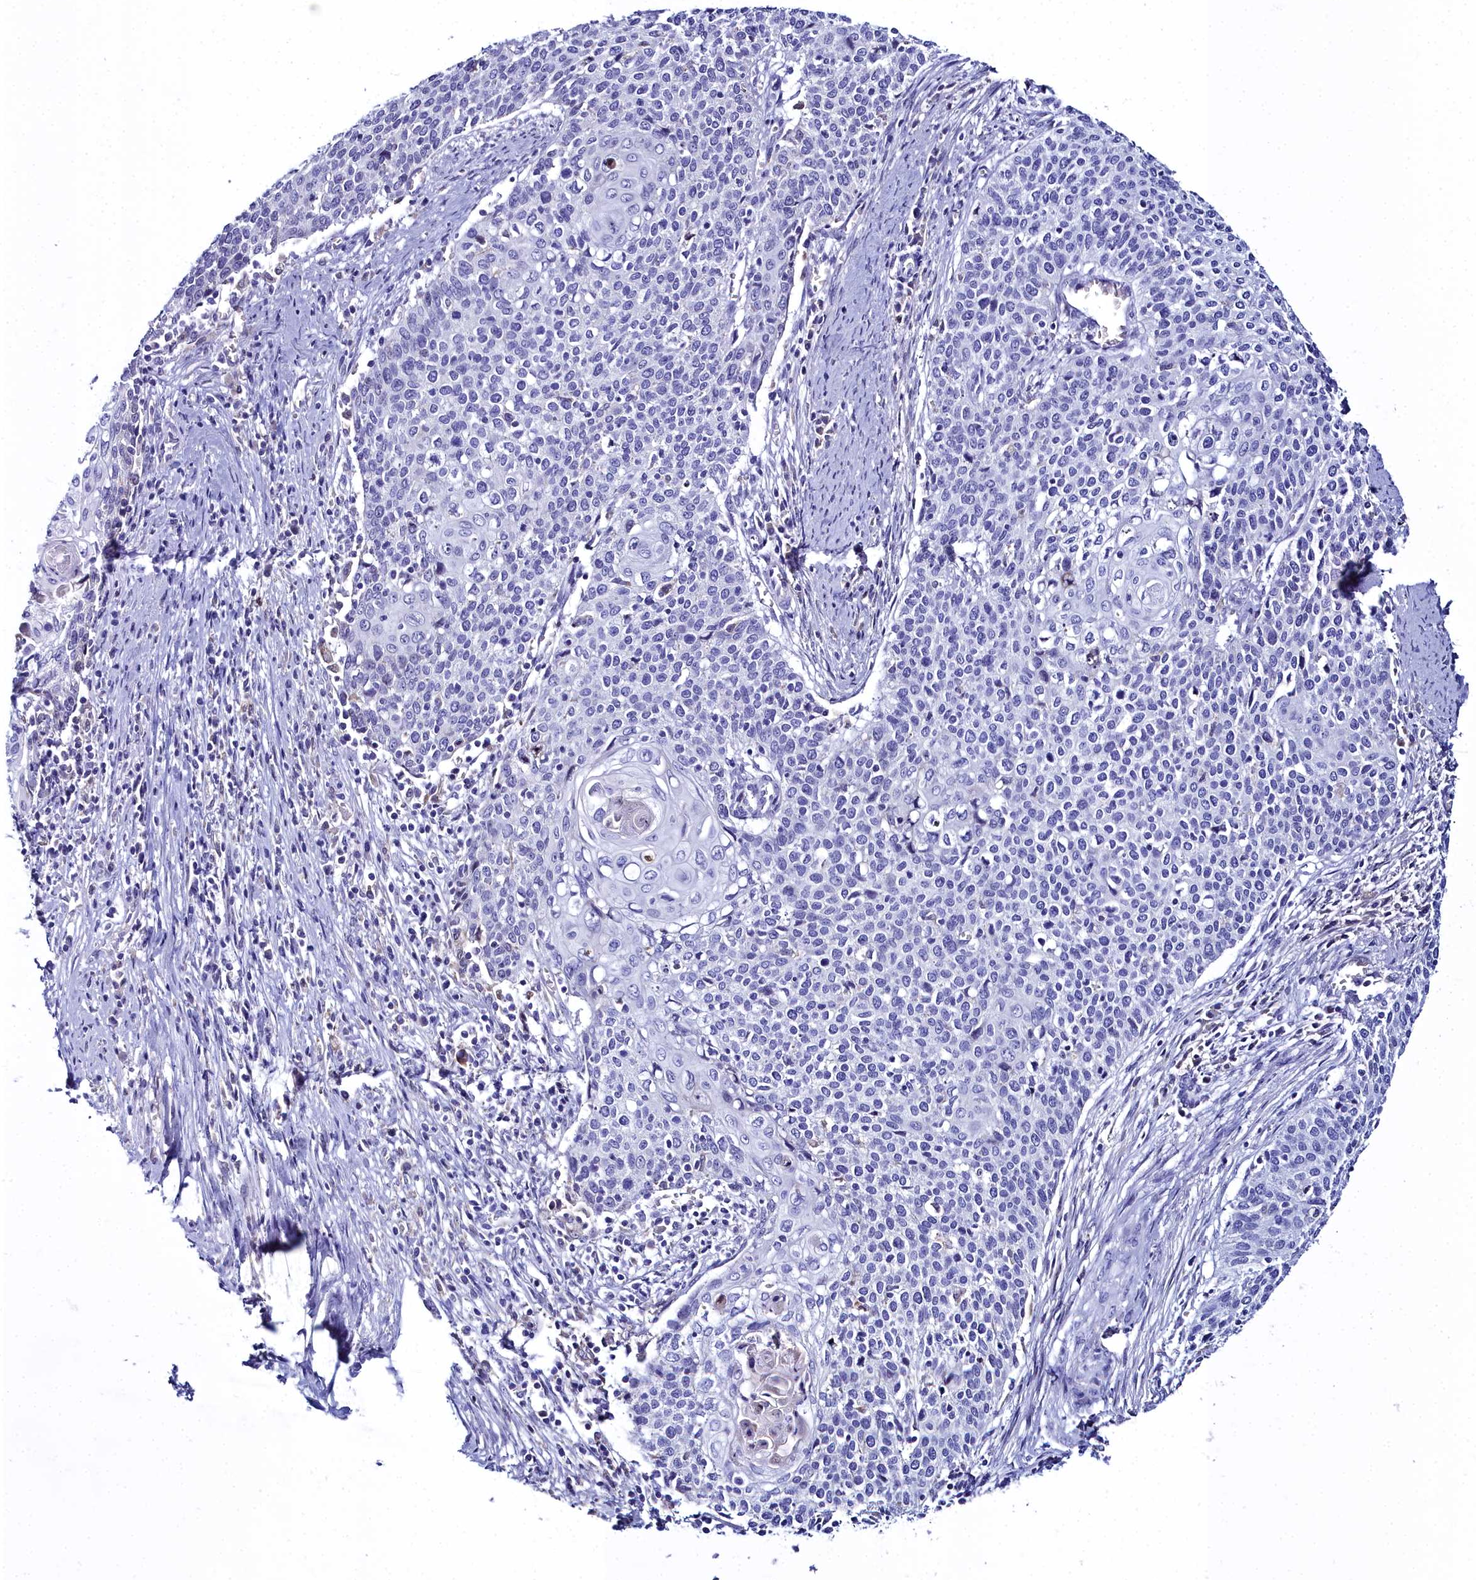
{"staining": {"intensity": "negative", "quantity": "none", "location": "none"}, "tissue": "cervical cancer", "cell_type": "Tumor cells", "image_type": "cancer", "snomed": [{"axis": "morphology", "description": "Squamous cell carcinoma, NOS"}, {"axis": "topography", "description": "Cervix"}], "caption": "Histopathology image shows no significant protein positivity in tumor cells of cervical cancer.", "gene": "ELAPOR2", "patient": {"sex": "female", "age": 39}}